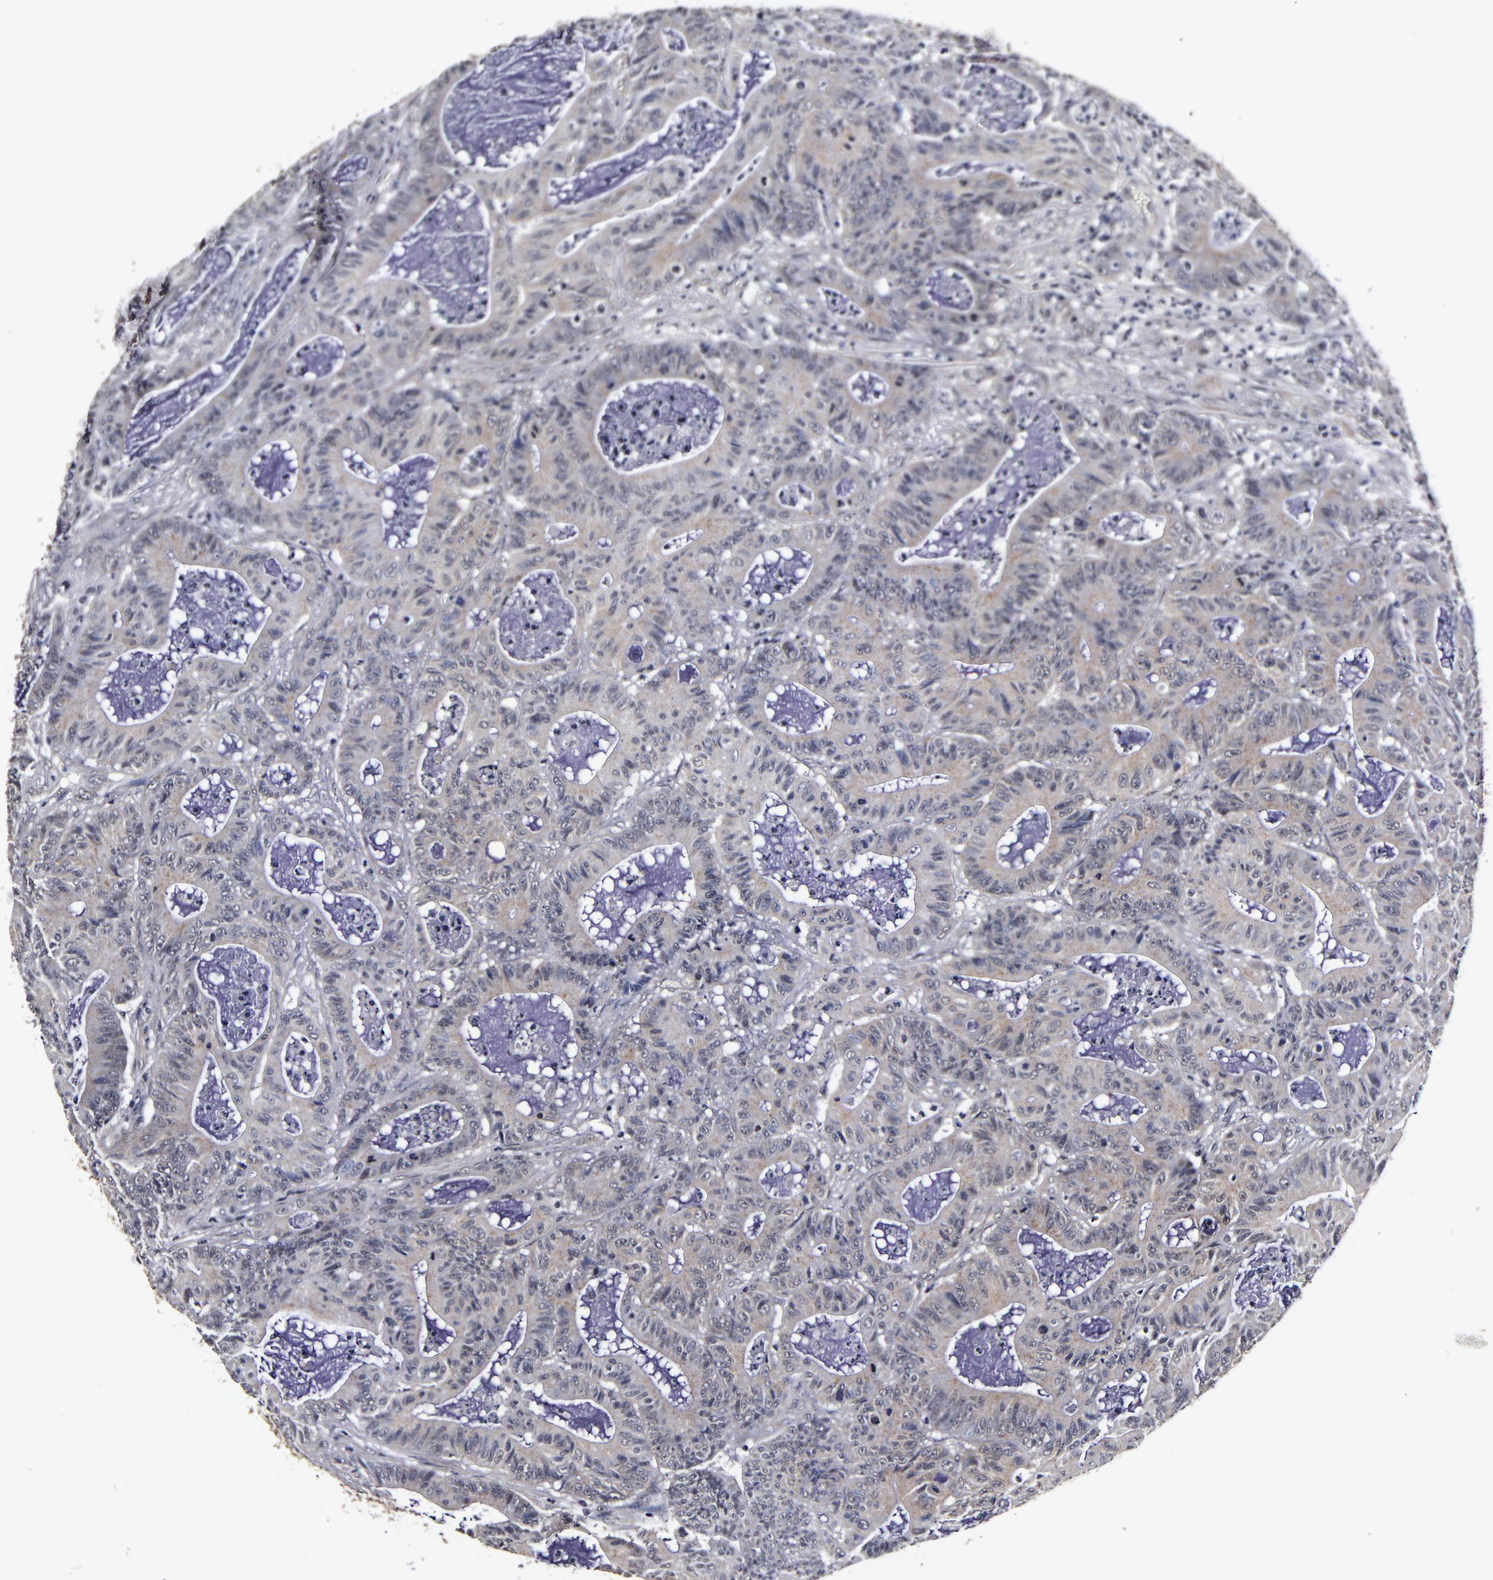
{"staining": {"intensity": "weak", "quantity": ">75%", "location": "cytoplasmic/membranous"}, "tissue": "colorectal cancer", "cell_type": "Tumor cells", "image_type": "cancer", "snomed": [{"axis": "morphology", "description": "Adenocarcinoma, NOS"}, {"axis": "topography", "description": "Colon"}], "caption": "Immunohistochemical staining of human colorectal cancer displays weak cytoplasmic/membranous protein expression in approximately >75% of tumor cells. (DAB IHC, brown staining for protein, blue staining for nuclei).", "gene": "MMP15", "patient": {"sex": "female", "age": 84}}